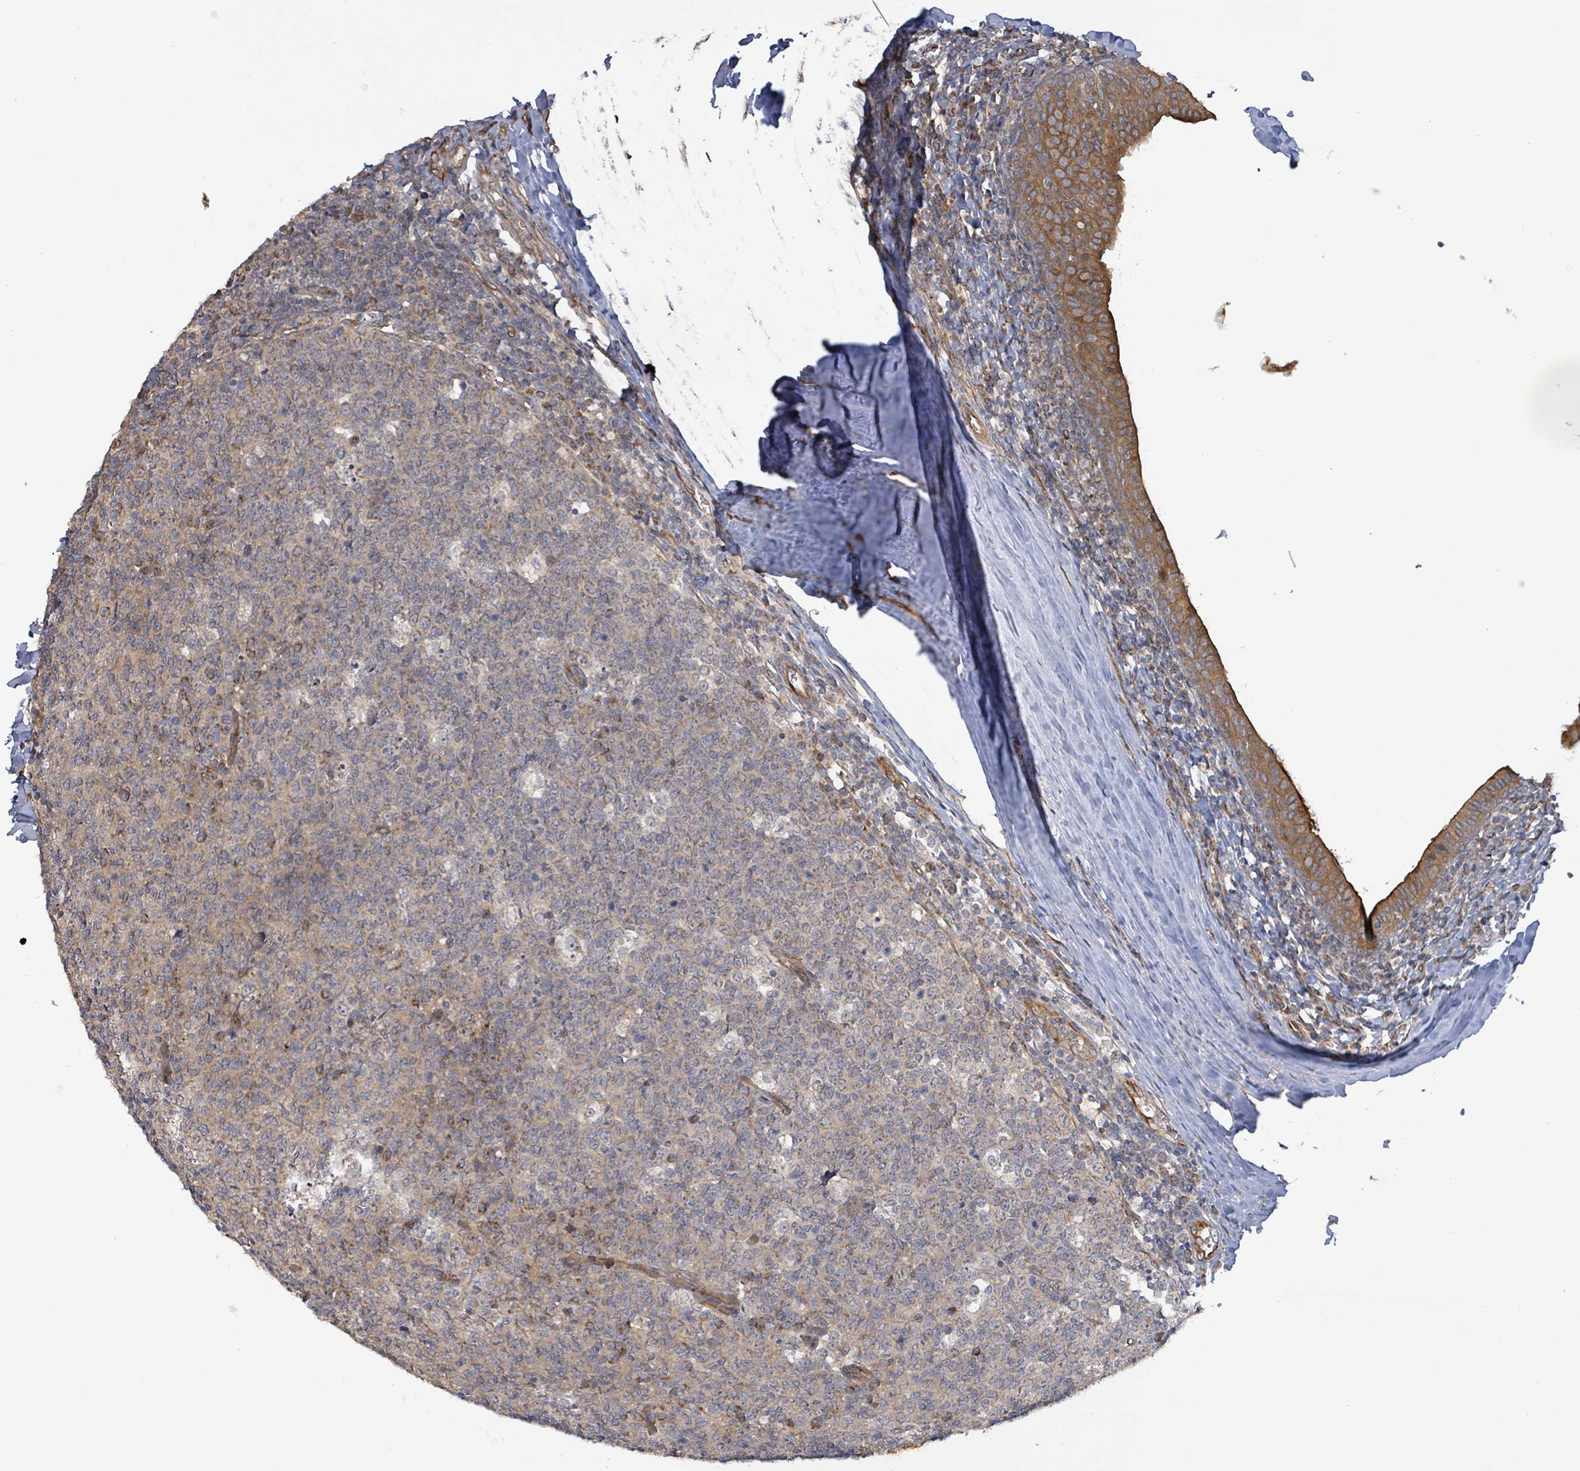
{"staining": {"intensity": "weak", "quantity": "25%-75%", "location": "cytoplasmic/membranous"}, "tissue": "tonsil", "cell_type": "Germinal center cells", "image_type": "normal", "snomed": [{"axis": "morphology", "description": "Normal tissue, NOS"}, {"axis": "topography", "description": "Tonsil"}], "caption": "About 25%-75% of germinal center cells in benign human tonsil show weak cytoplasmic/membranous protein expression as visualized by brown immunohistochemical staining.", "gene": "KBTBD11", "patient": {"sex": "male", "age": 27}}